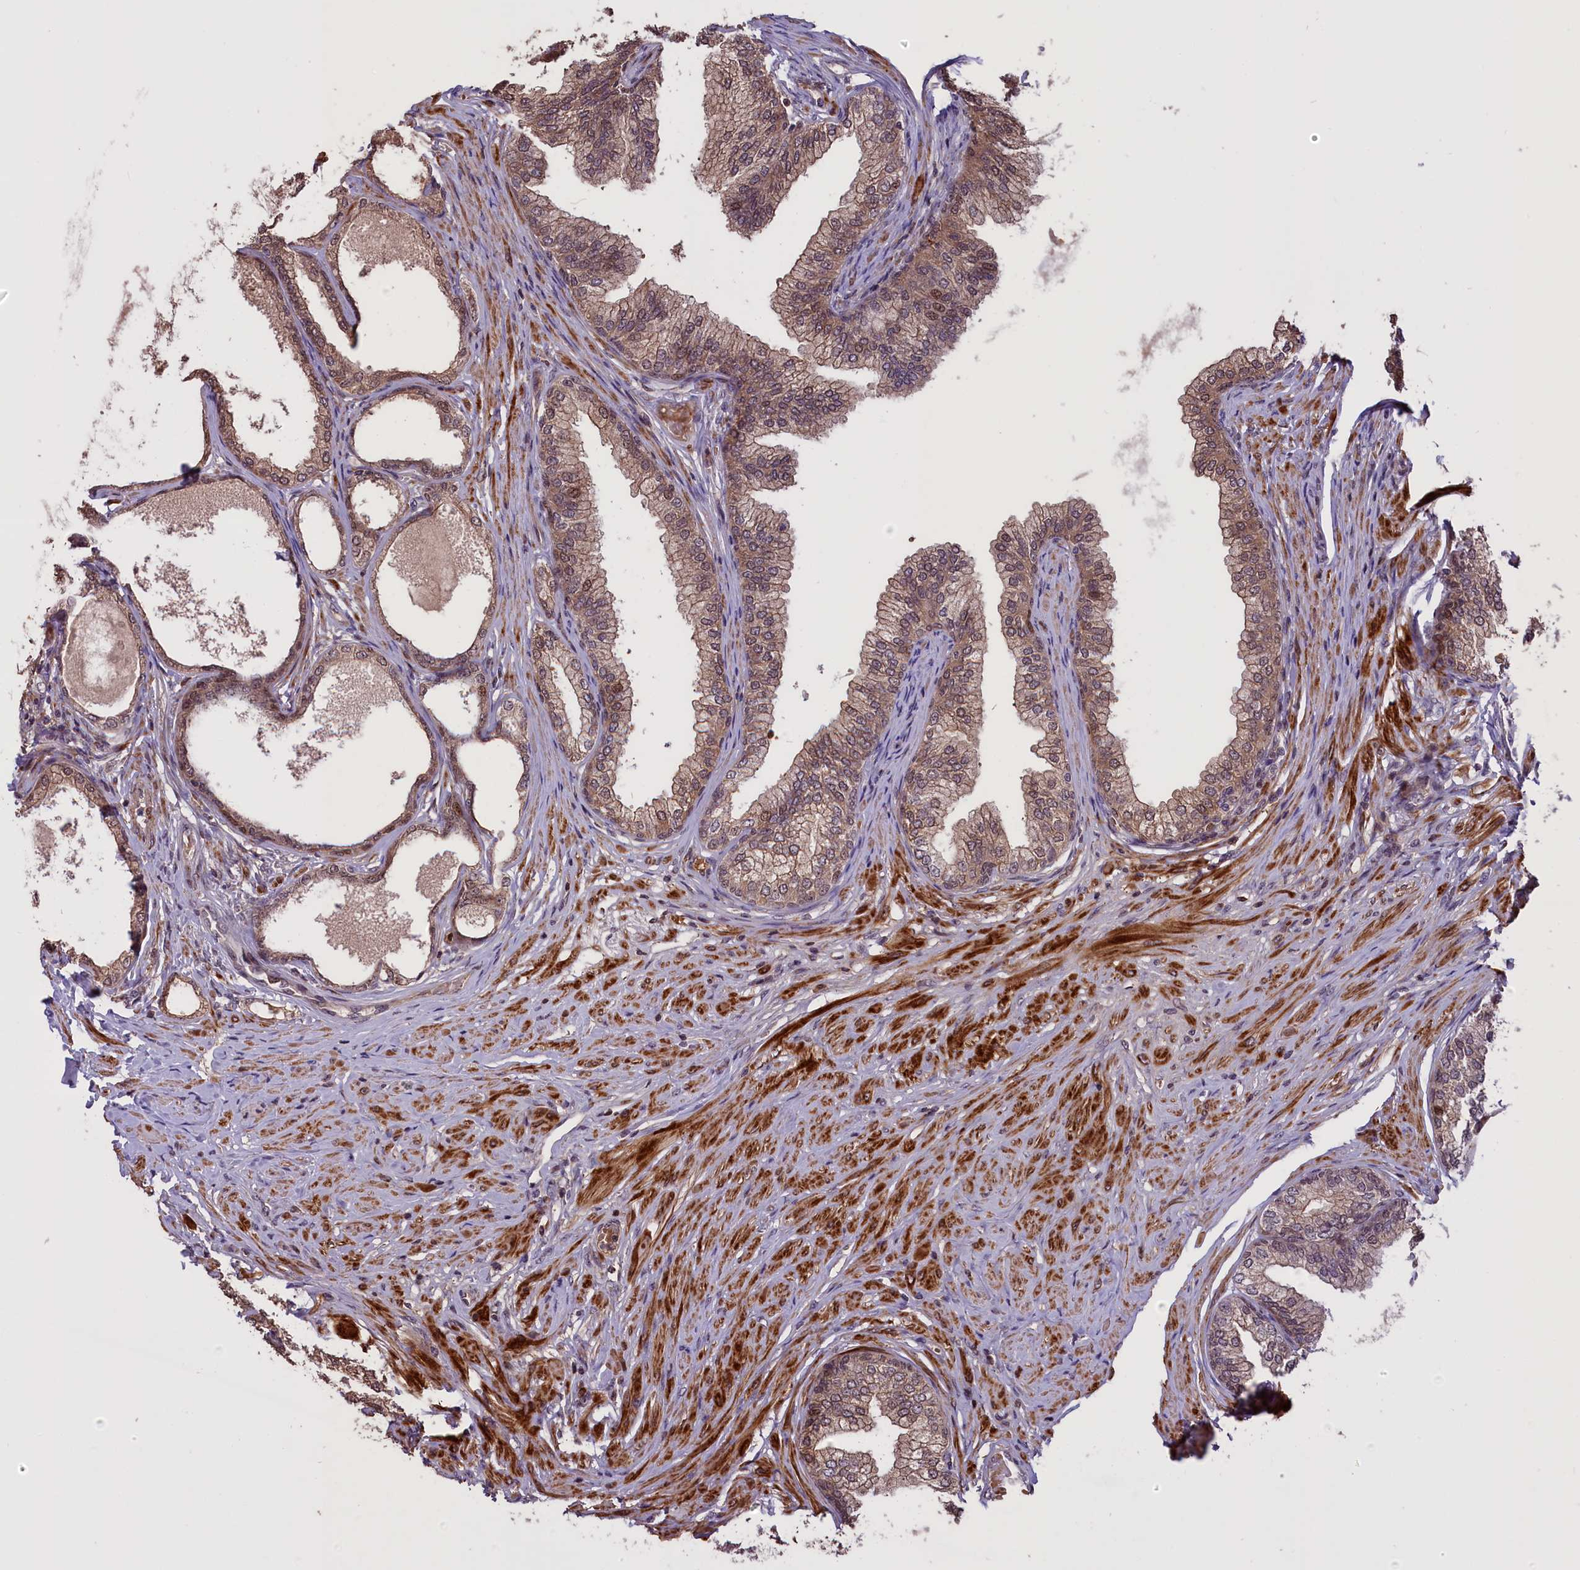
{"staining": {"intensity": "weak", "quantity": ">75%", "location": "cytoplasmic/membranous"}, "tissue": "prostate", "cell_type": "Glandular cells", "image_type": "normal", "snomed": [{"axis": "morphology", "description": "Normal tissue, NOS"}, {"axis": "morphology", "description": "Urothelial carcinoma, Low grade"}, {"axis": "topography", "description": "Urinary bladder"}, {"axis": "topography", "description": "Prostate"}], "caption": "Immunohistochemistry histopathology image of unremarkable human prostate stained for a protein (brown), which shows low levels of weak cytoplasmic/membranous staining in approximately >75% of glandular cells.", "gene": "ENHO", "patient": {"sex": "male", "age": 60}}